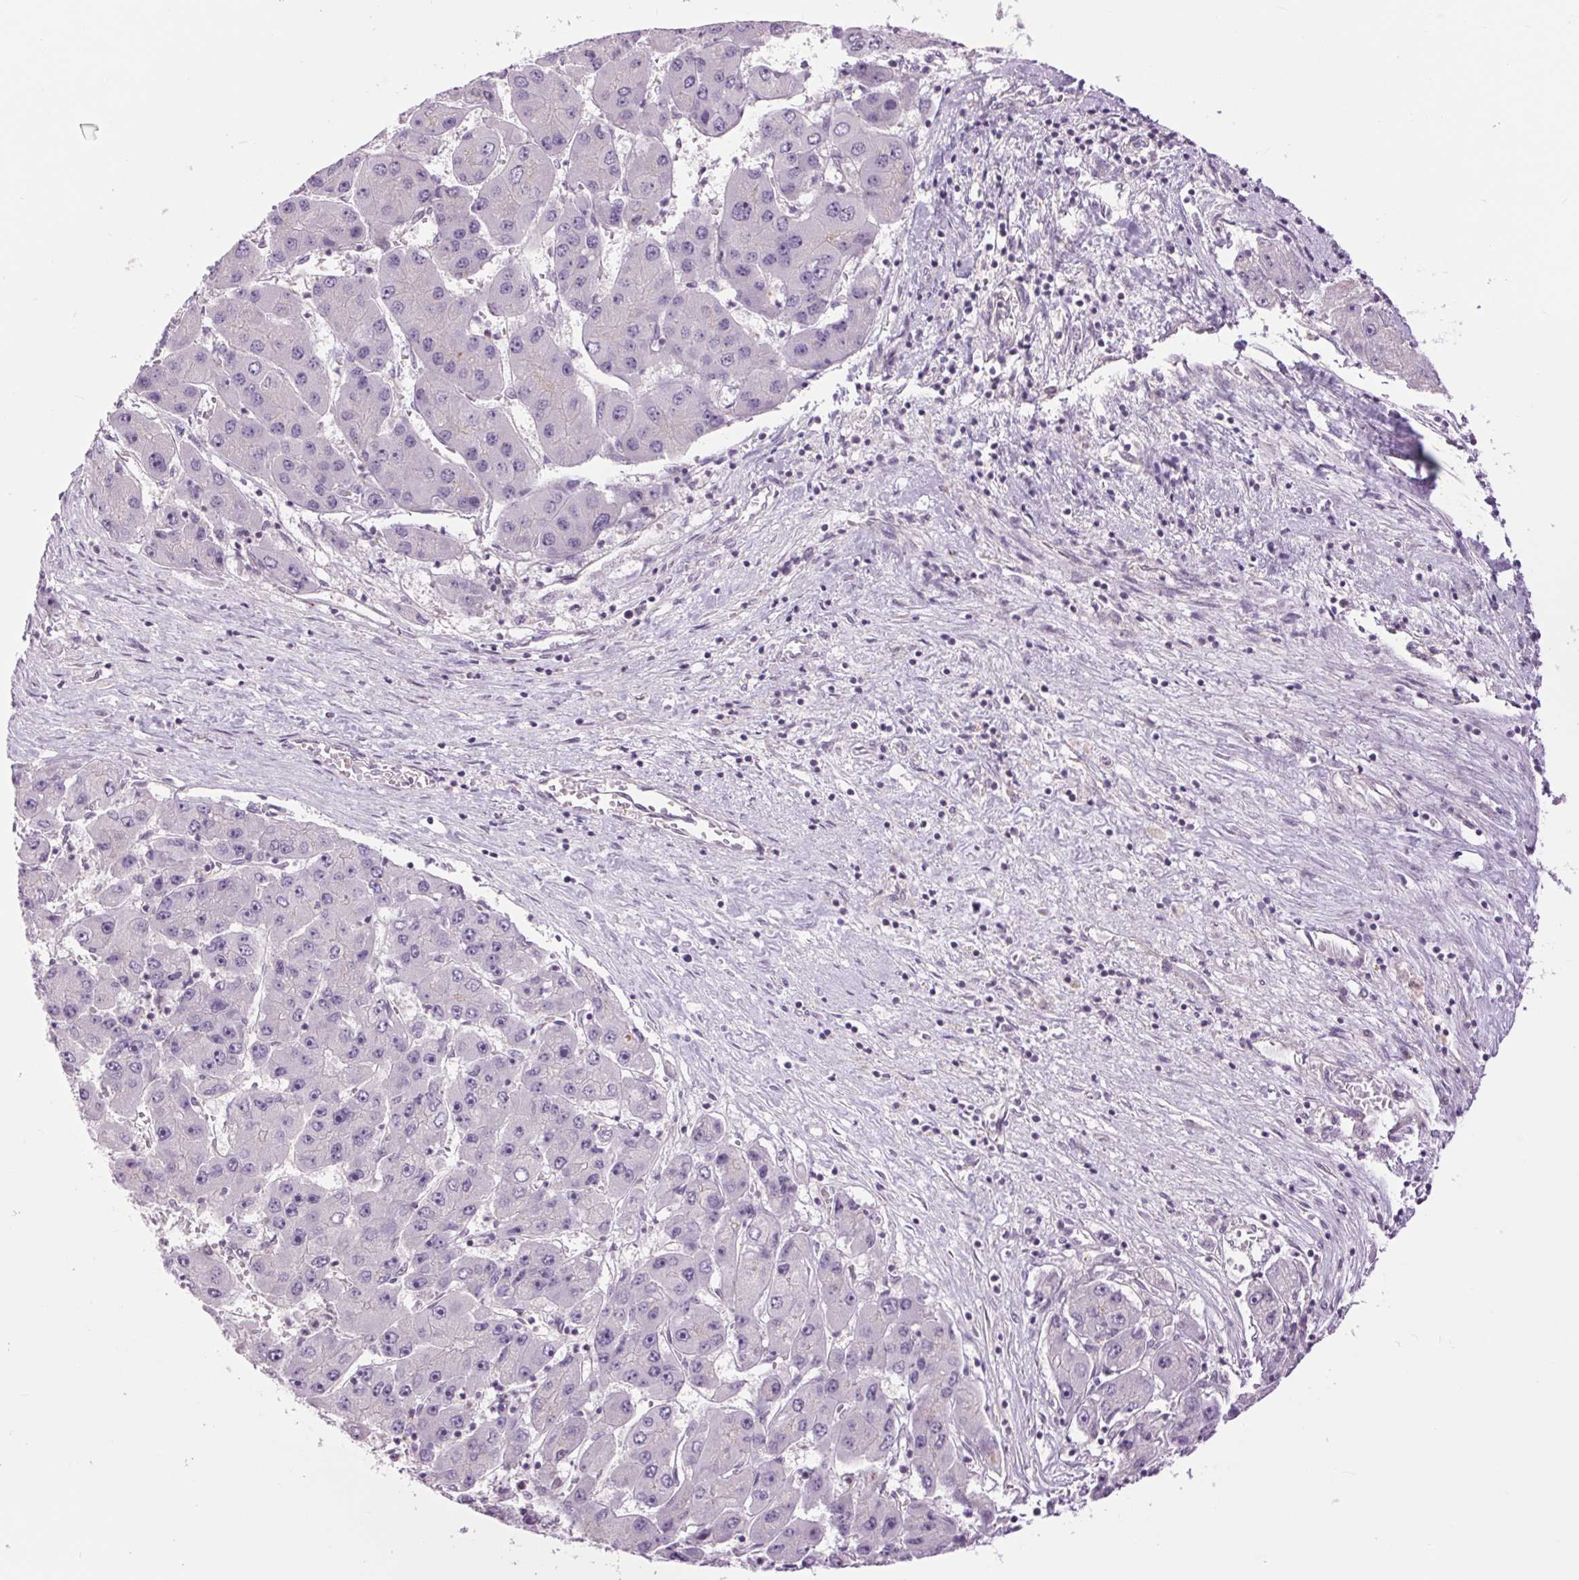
{"staining": {"intensity": "negative", "quantity": "none", "location": "none"}, "tissue": "liver cancer", "cell_type": "Tumor cells", "image_type": "cancer", "snomed": [{"axis": "morphology", "description": "Carcinoma, Hepatocellular, NOS"}, {"axis": "topography", "description": "Liver"}], "caption": "IHC of liver cancer (hepatocellular carcinoma) exhibits no positivity in tumor cells.", "gene": "CTNNA3", "patient": {"sex": "female", "age": 61}}